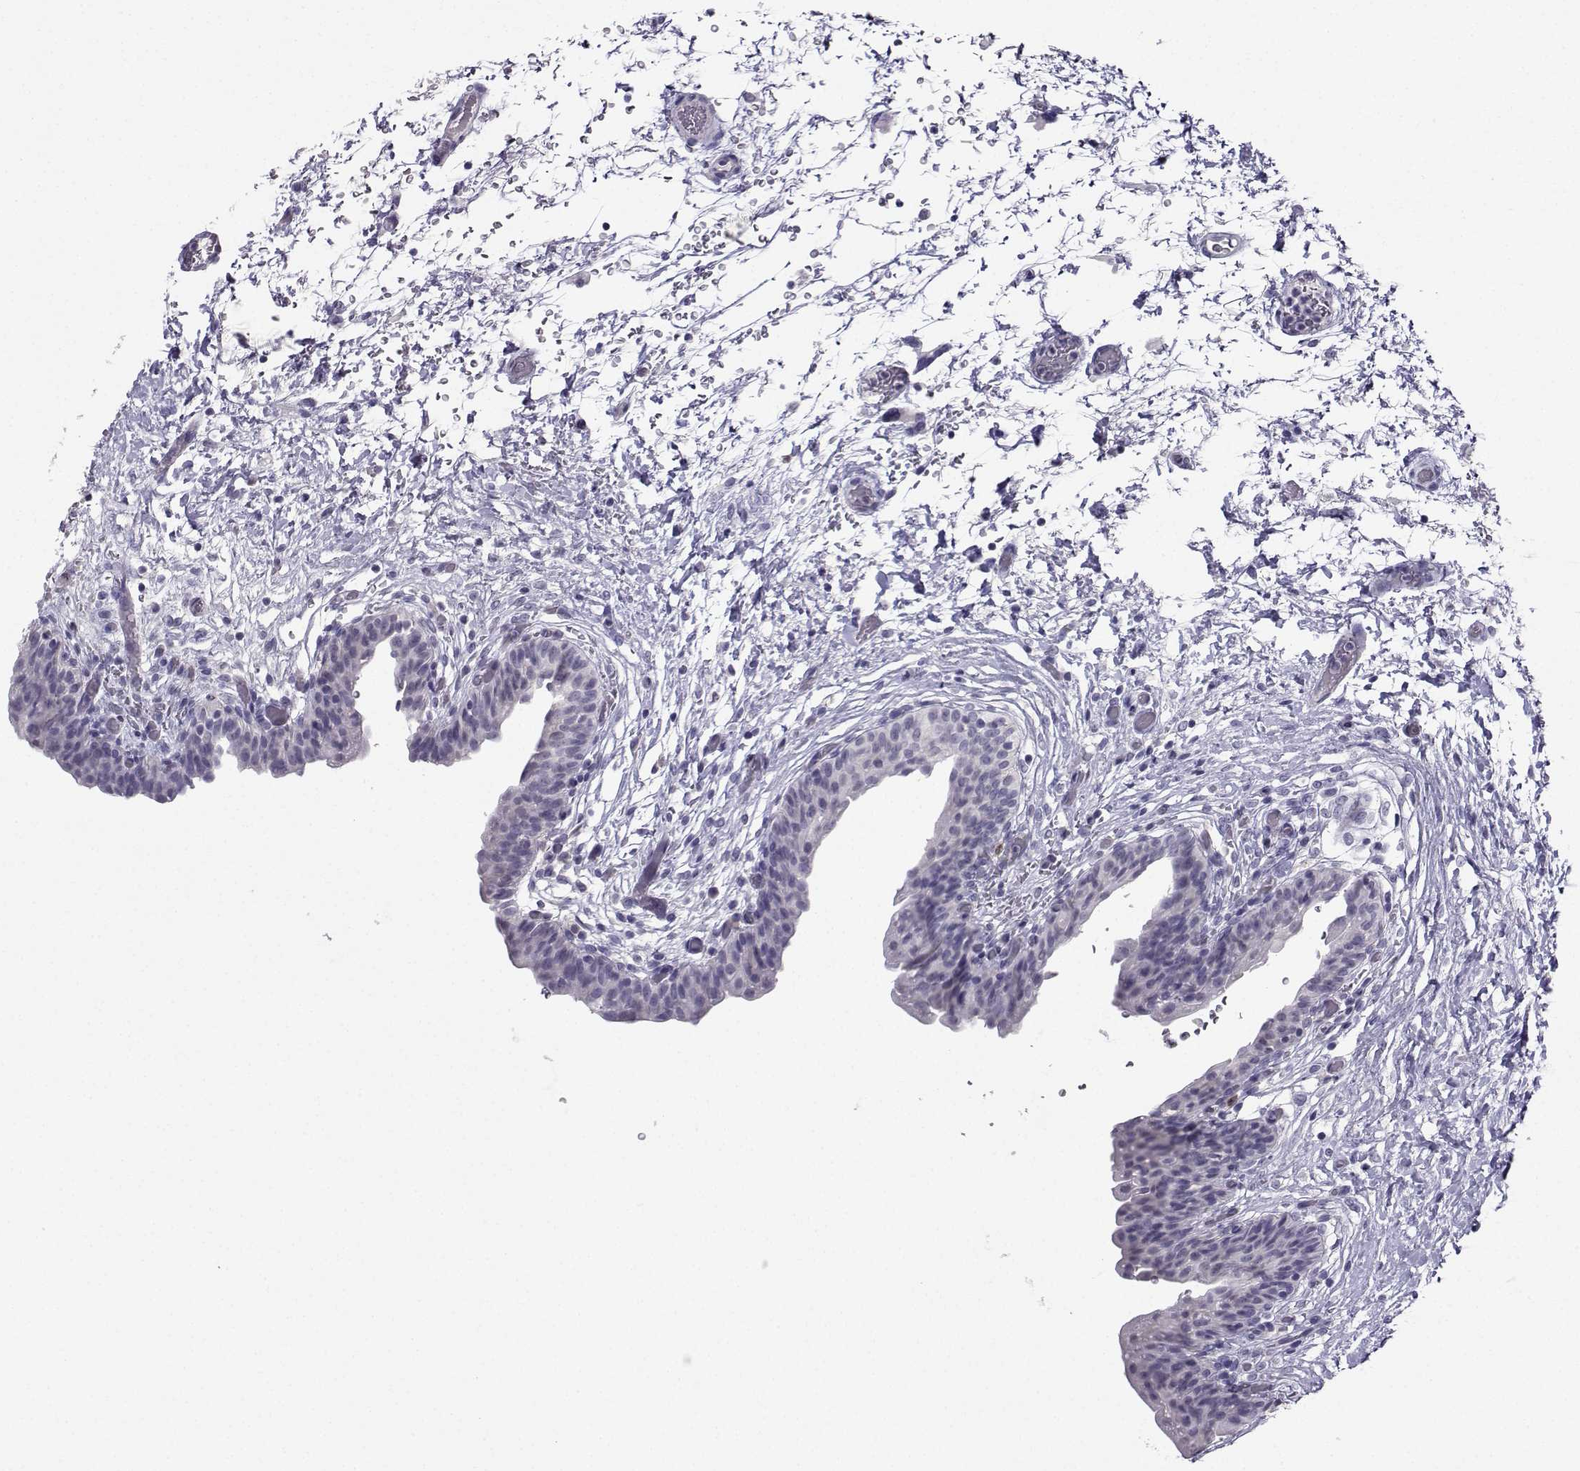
{"staining": {"intensity": "negative", "quantity": "none", "location": "none"}, "tissue": "urinary bladder", "cell_type": "Urothelial cells", "image_type": "normal", "snomed": [{"axis": "morphology", "description": "Normal tissue, NOS"}, {"axis": "topography", "description": "Urinary bladder"}], "caption": "Immunohistochemistry of normal urinary bladder exhibits no expression in urothelial cells. (Immunohistochemistry, brightfield microscopy, high magnification).", "gene": "TBR1", "patient": {"sex": "male", "age": 69}}